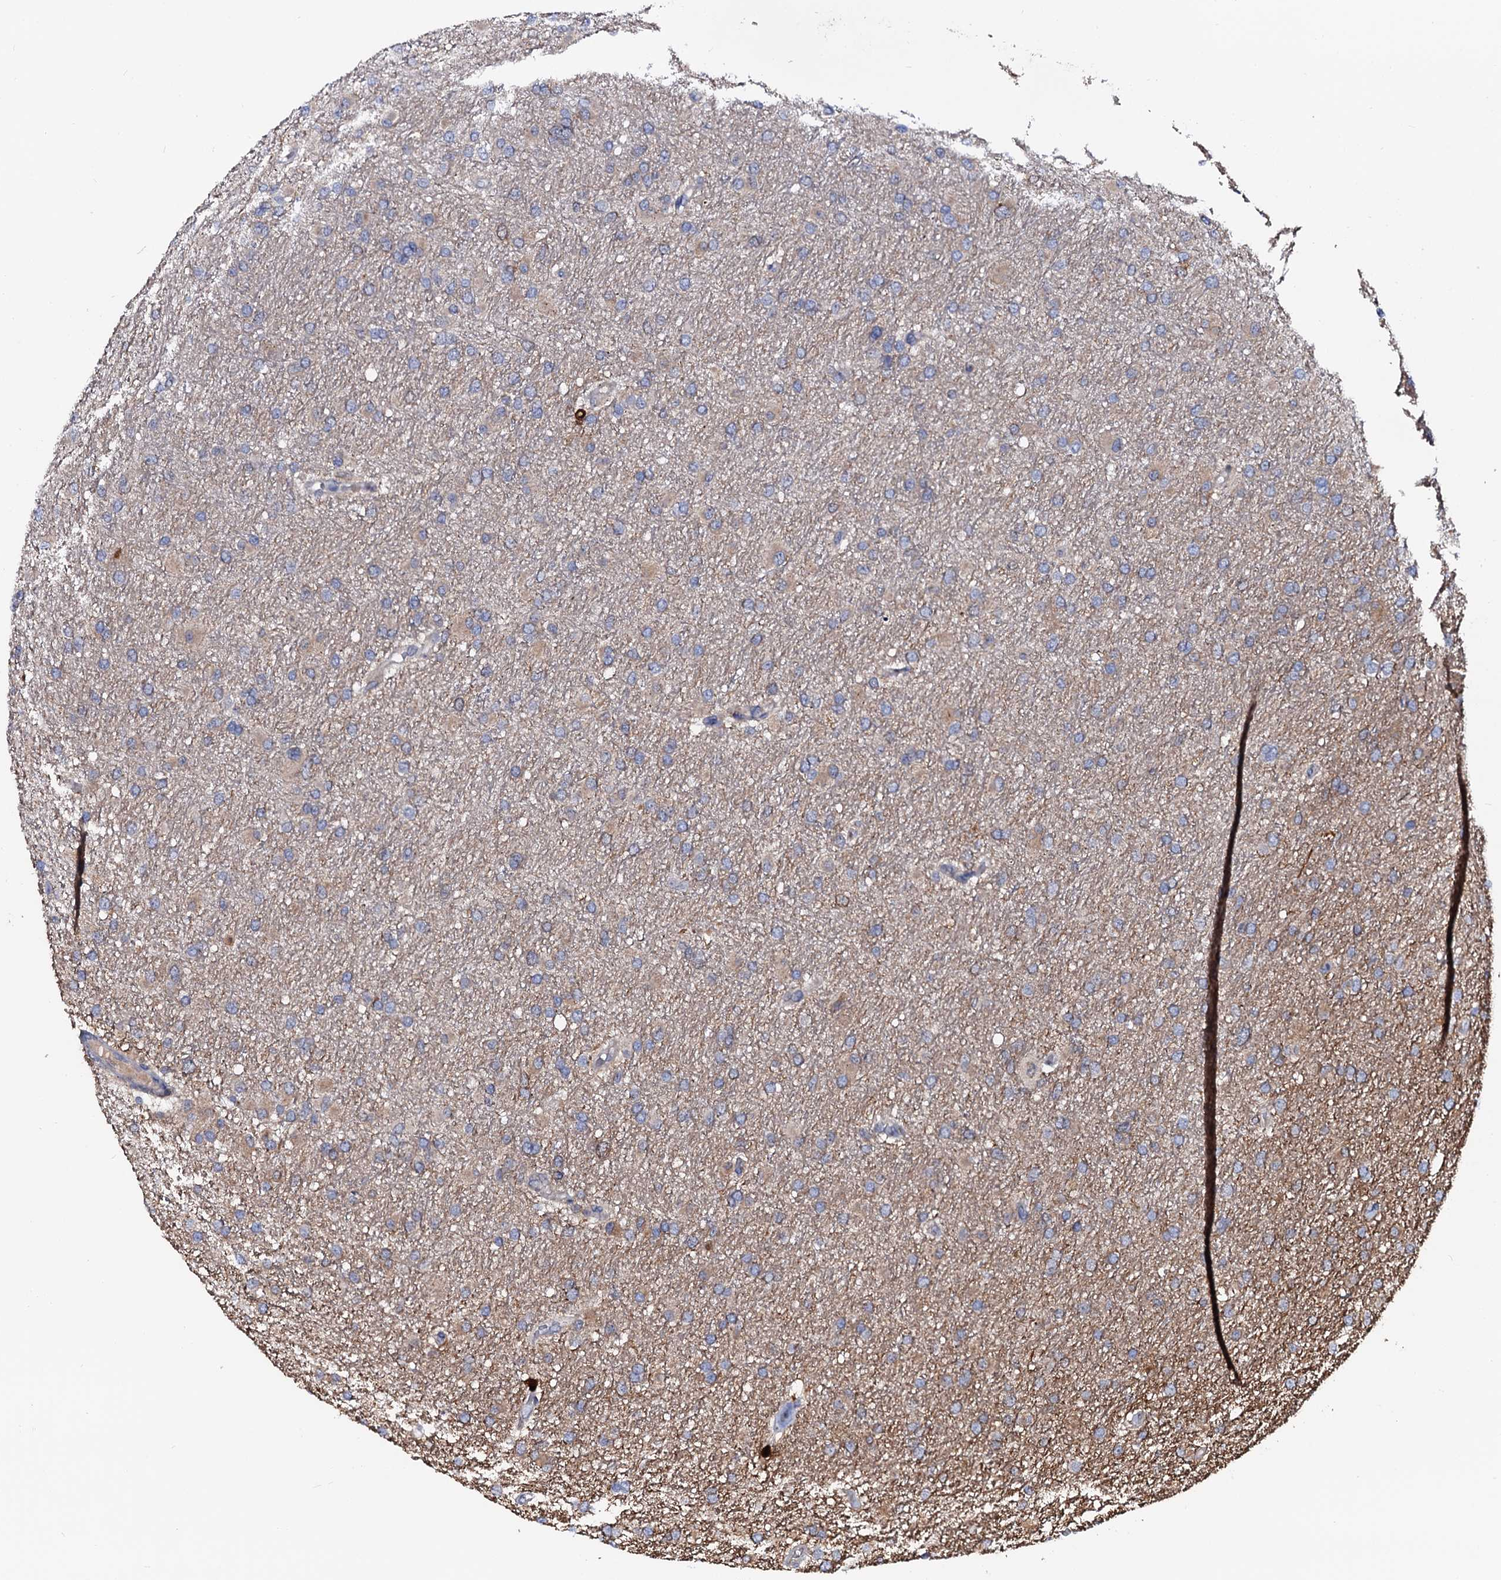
{"staining": {"intensity": "moderate", "quantity": "<25%", "location": "cytoplasmic/membranous"}, "tissue": "glioma", "cell_type": "Tumor cells", "image_type": "cancer", "snomed": [{"axis": "morphology", "description": "Glioma, malignant, High grade"}, {"axis": "topography", "description": "Cerebral cortex"}], "caption": "This is an image of immunohistochemistry (IHC) staining of glioma, which shows moderate staining in the cytoplasmic/membranous of tumor cells.", "gene": "N4BP1", "patient": {"sex": "female", "age": 36}}